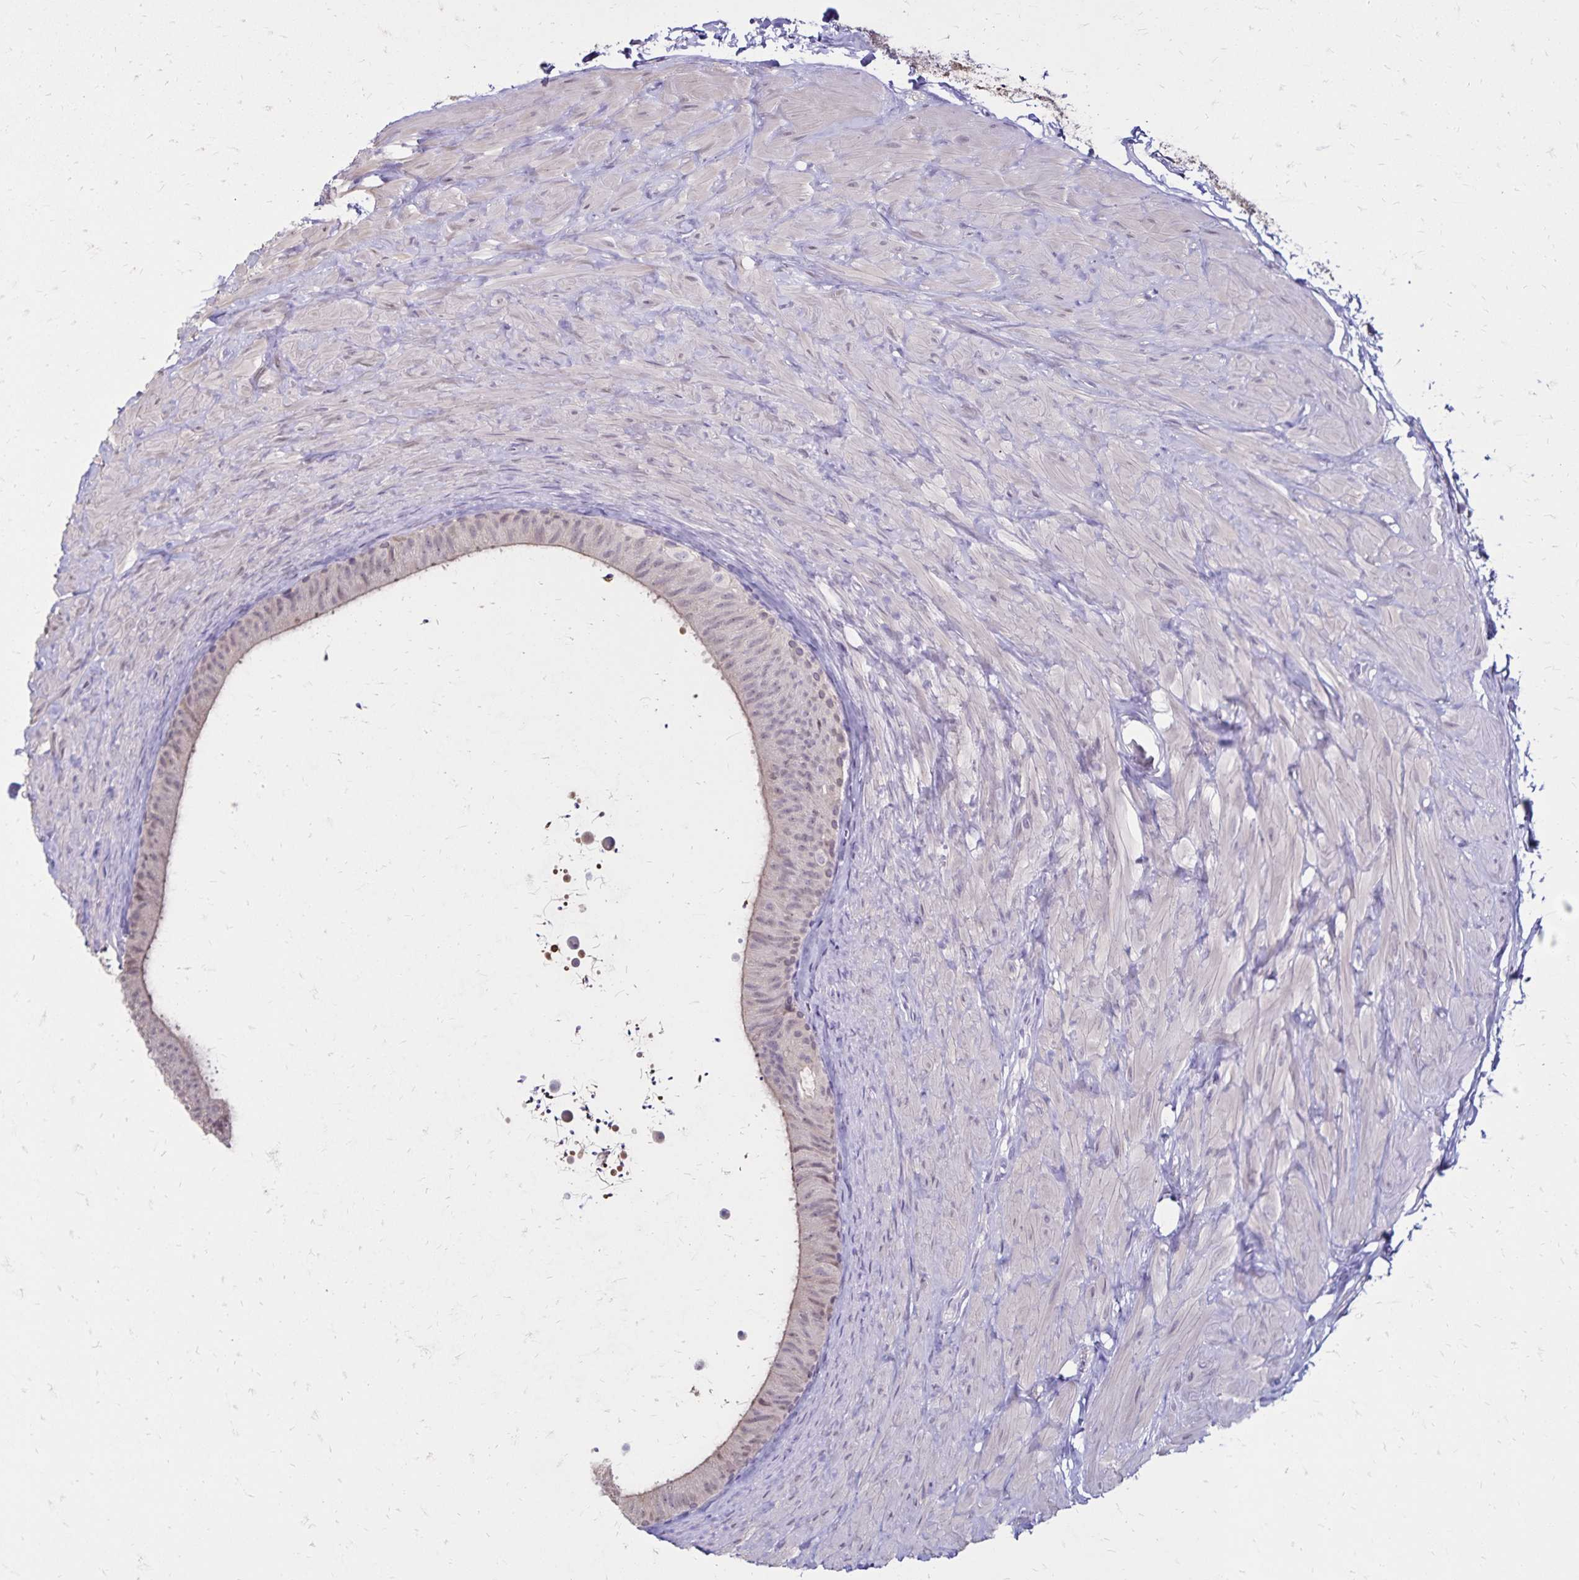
{"staining": {"intensity": "negative", "quantity": "none", "location": "none"}, "tissue": "epididymis", "cell_type": "Glandular cells", "image_type": "normal", "snomed": [{"axis": "morphology", "description": "Normal tissue, NOS"}, {"axis": "topography", "description": "Epididymis, spermatic cord, NOS"}, {"axis": "topography", "description": "Epididymis"}], "caption": "The image displays no significant staining in glandular cells of epididymis.", "gene": "SH3GL3", "patient": {"sex": "male", "age": 31}}